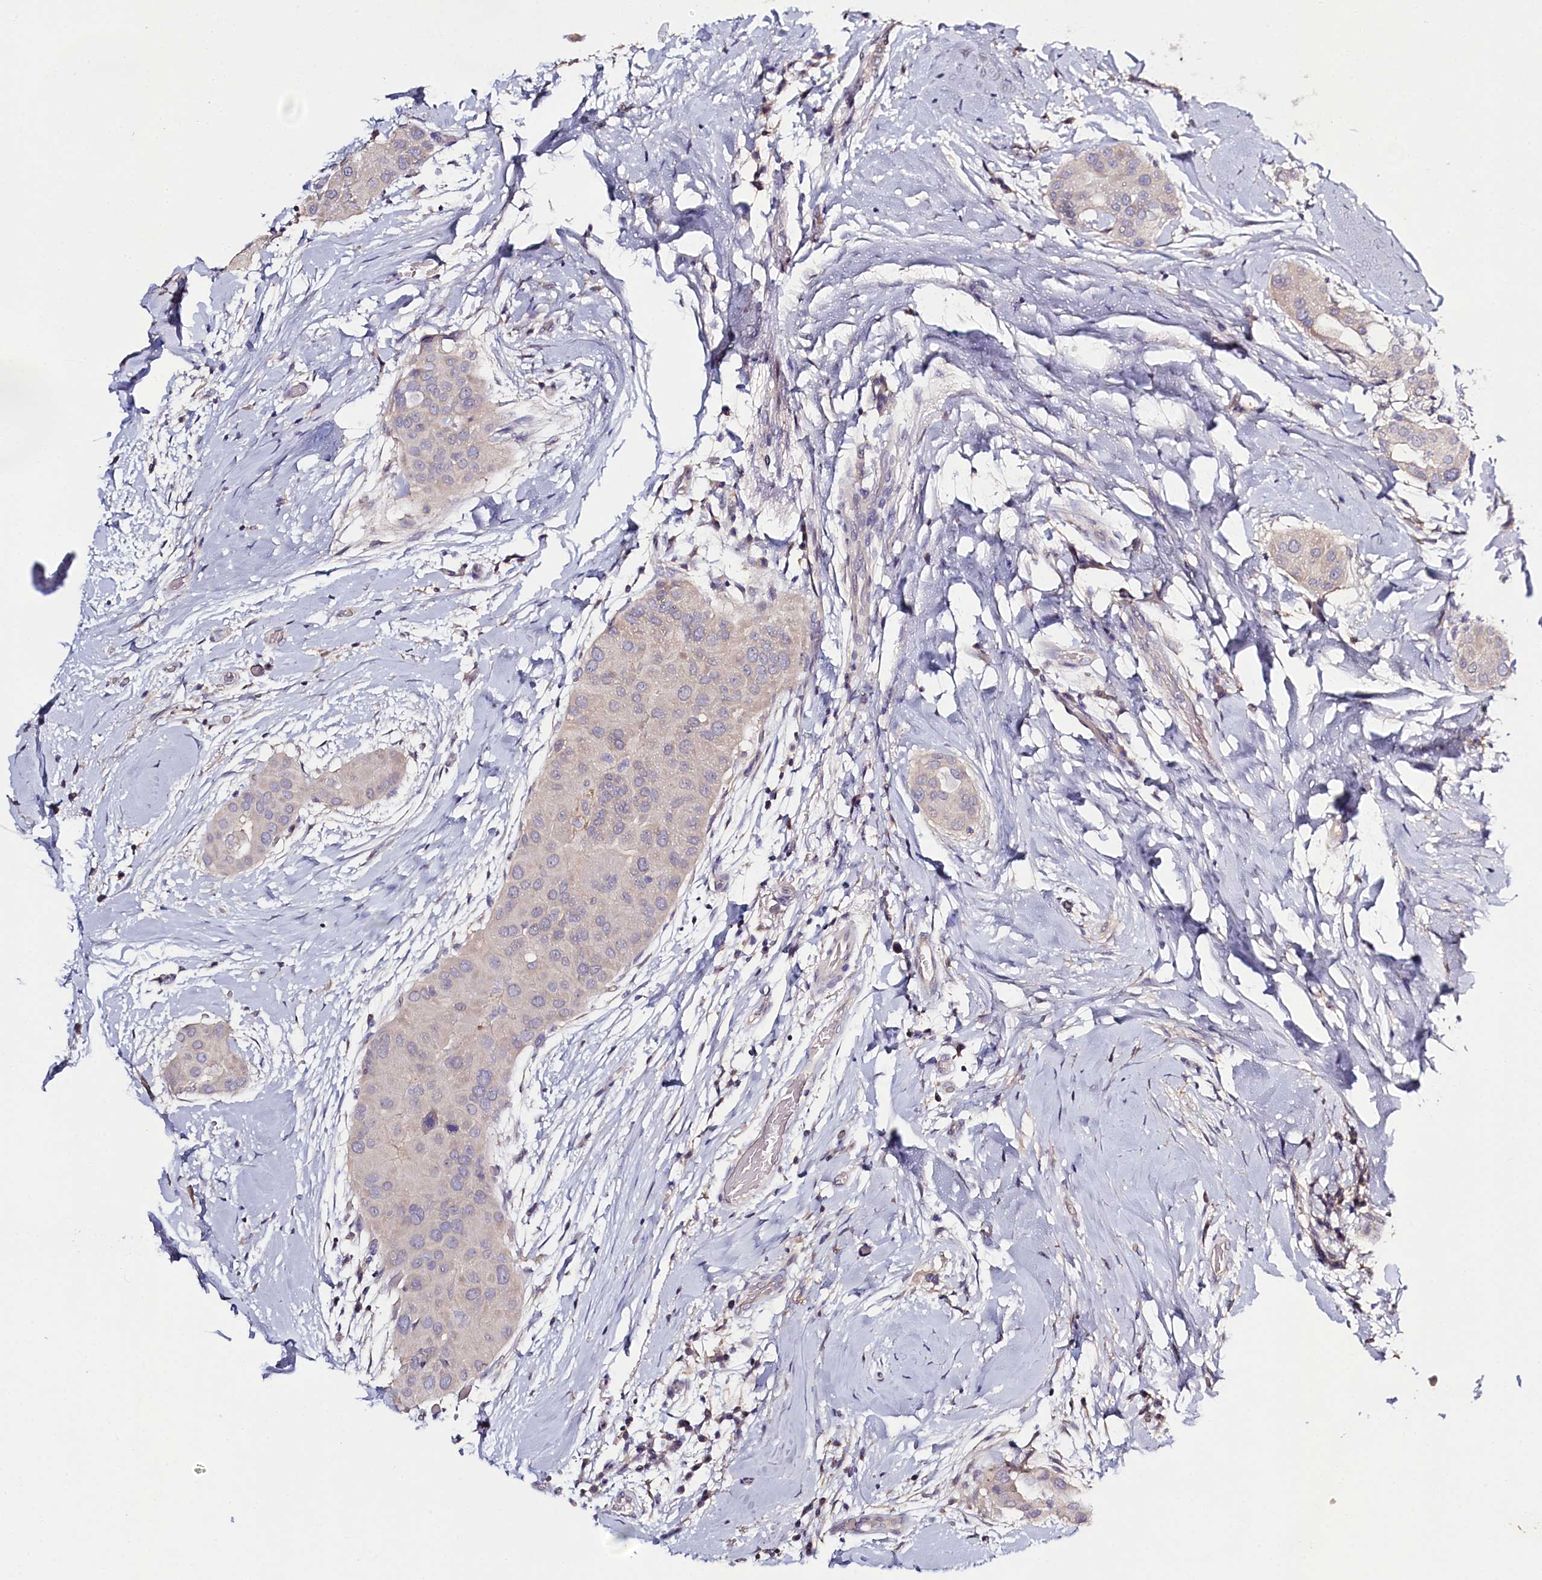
{"staining": {"intensity": "negative", "quantity": "none", "location": "none"}, "tissue": "thyroid cancer", "cell_type": "Tumor cells", "image_type": "cancer", "snomed": [{"axis": "morphology", "description": "Papillary adenocarcinoma, NOS"}, {"axis": "topography", "description": "Thyroid gland"}], "caption": "The micrograph exhibits no significant staining in tumor cells of thyroid papillary adenocarcinoma. (Immunohistochemistry, brightfield microscopy, high magnification).", "gene": "PDE6D", "patient": {"sex": "male", "age": 33}}